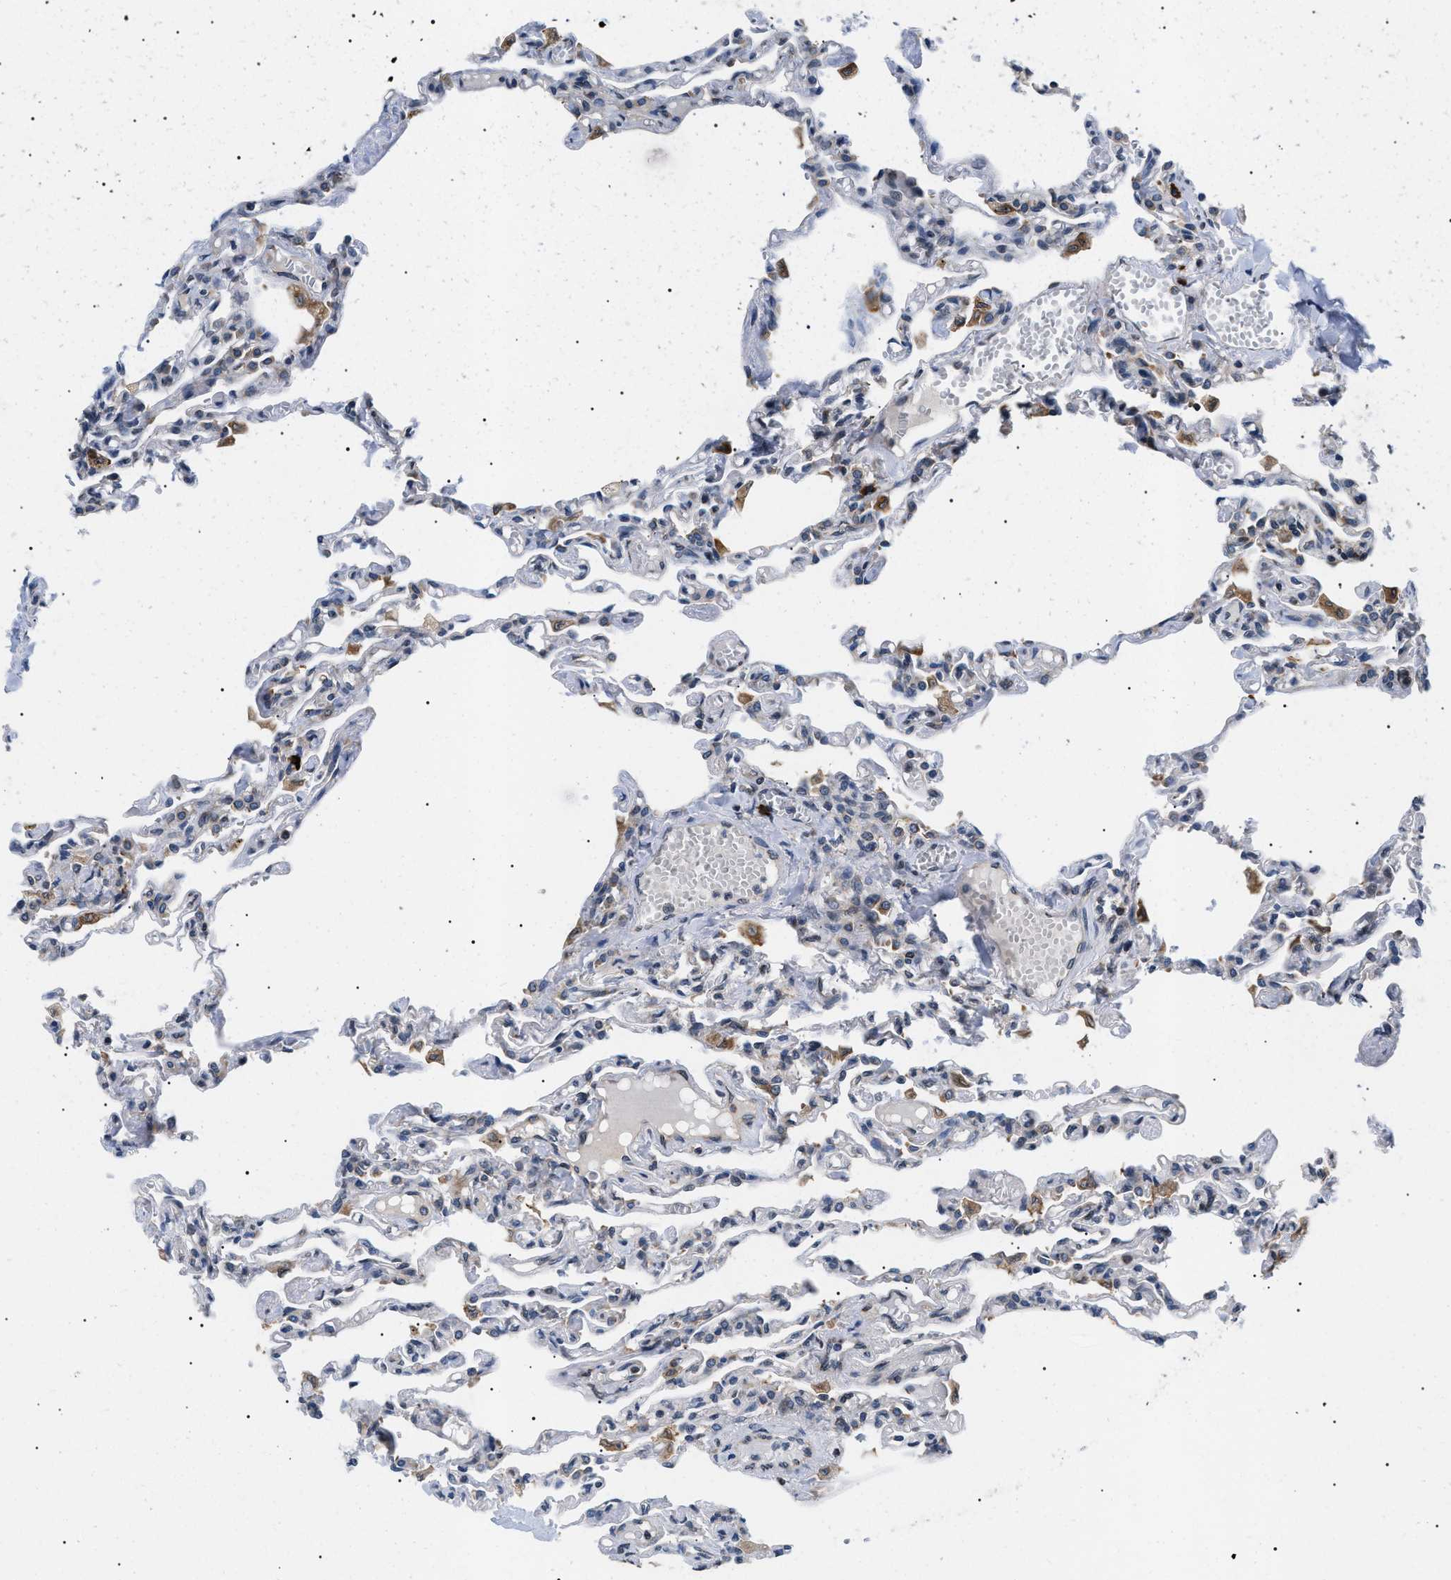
{"staining": {"intensity": "weak", "quantity": "<25%", "location": "cytoplasmic/membranous"}, "tissue": "lung", "cell_type": "Alveolar cells", "image_type": "normal", "snomed": [{"axis": "morphology", "description": "Normal tissue, NOS"}, {"axis": "topography", "description": "Lung"}], "caption": "An image of lung stained for a protein exhibits no brown staining in alveolar cells.", "gene": "DERL1", "patient": {"sex": "male", "age": 21}}